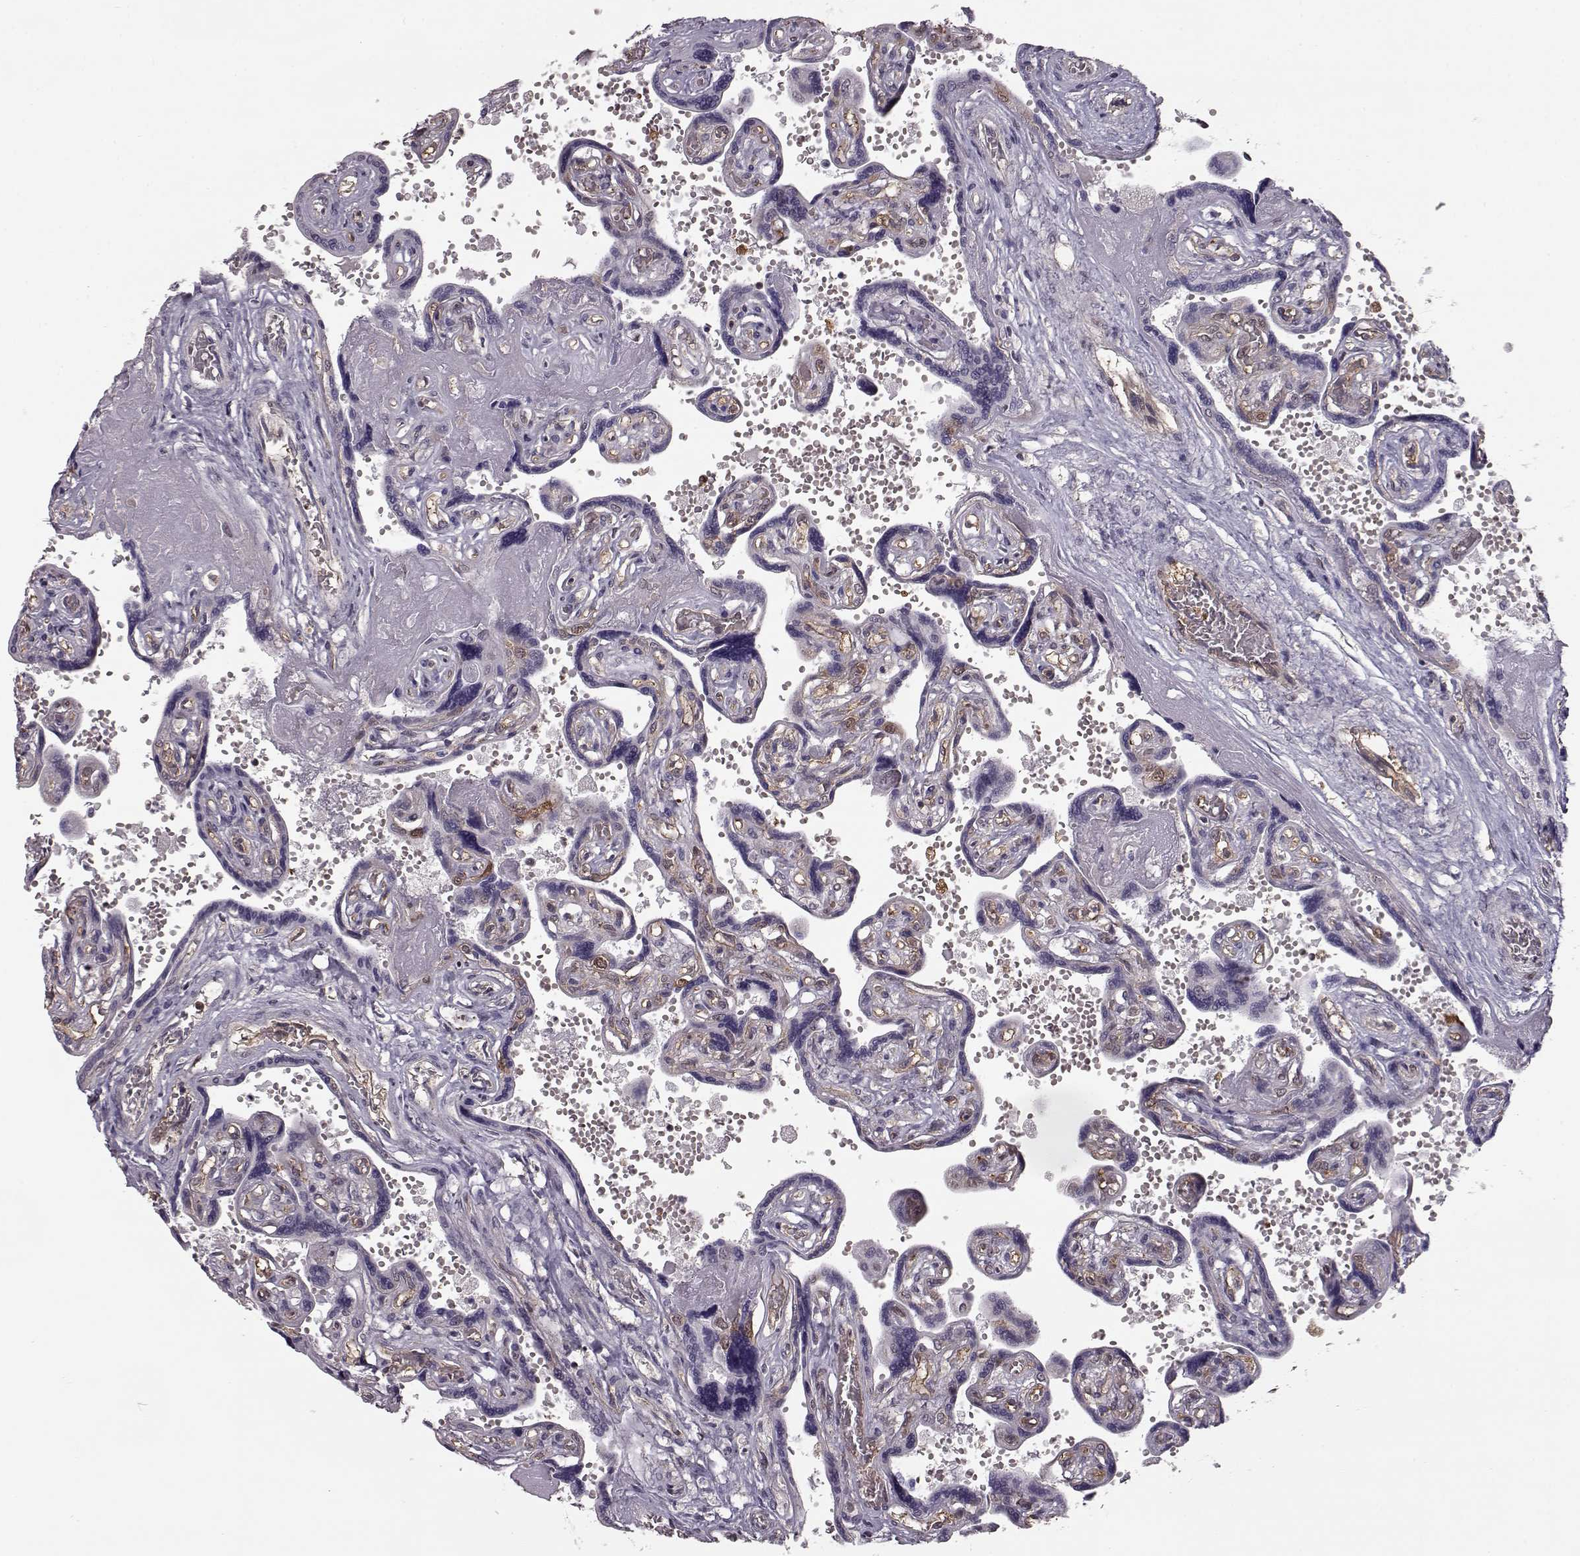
{"staining": {"intensity": "moderate", "quantity": "25%-75%", "location": "cytoplasmic/membranous"}, "tissue": "placenta", "cell_type": "Decidual cells", "image_type": "normal", "snomed": [{"axis": "morphology", "description": "Normal tissue, NOS"}, {"axis": "topography", "description": "Placenta"}], "caption": "Placenta stained with a brown dye displays moderate cytoplasmic/membranous positive staining in about 25%-75% of decidual cells.", "gene": "RANBP1", "patient": {"sex": "female", "age": 32}}